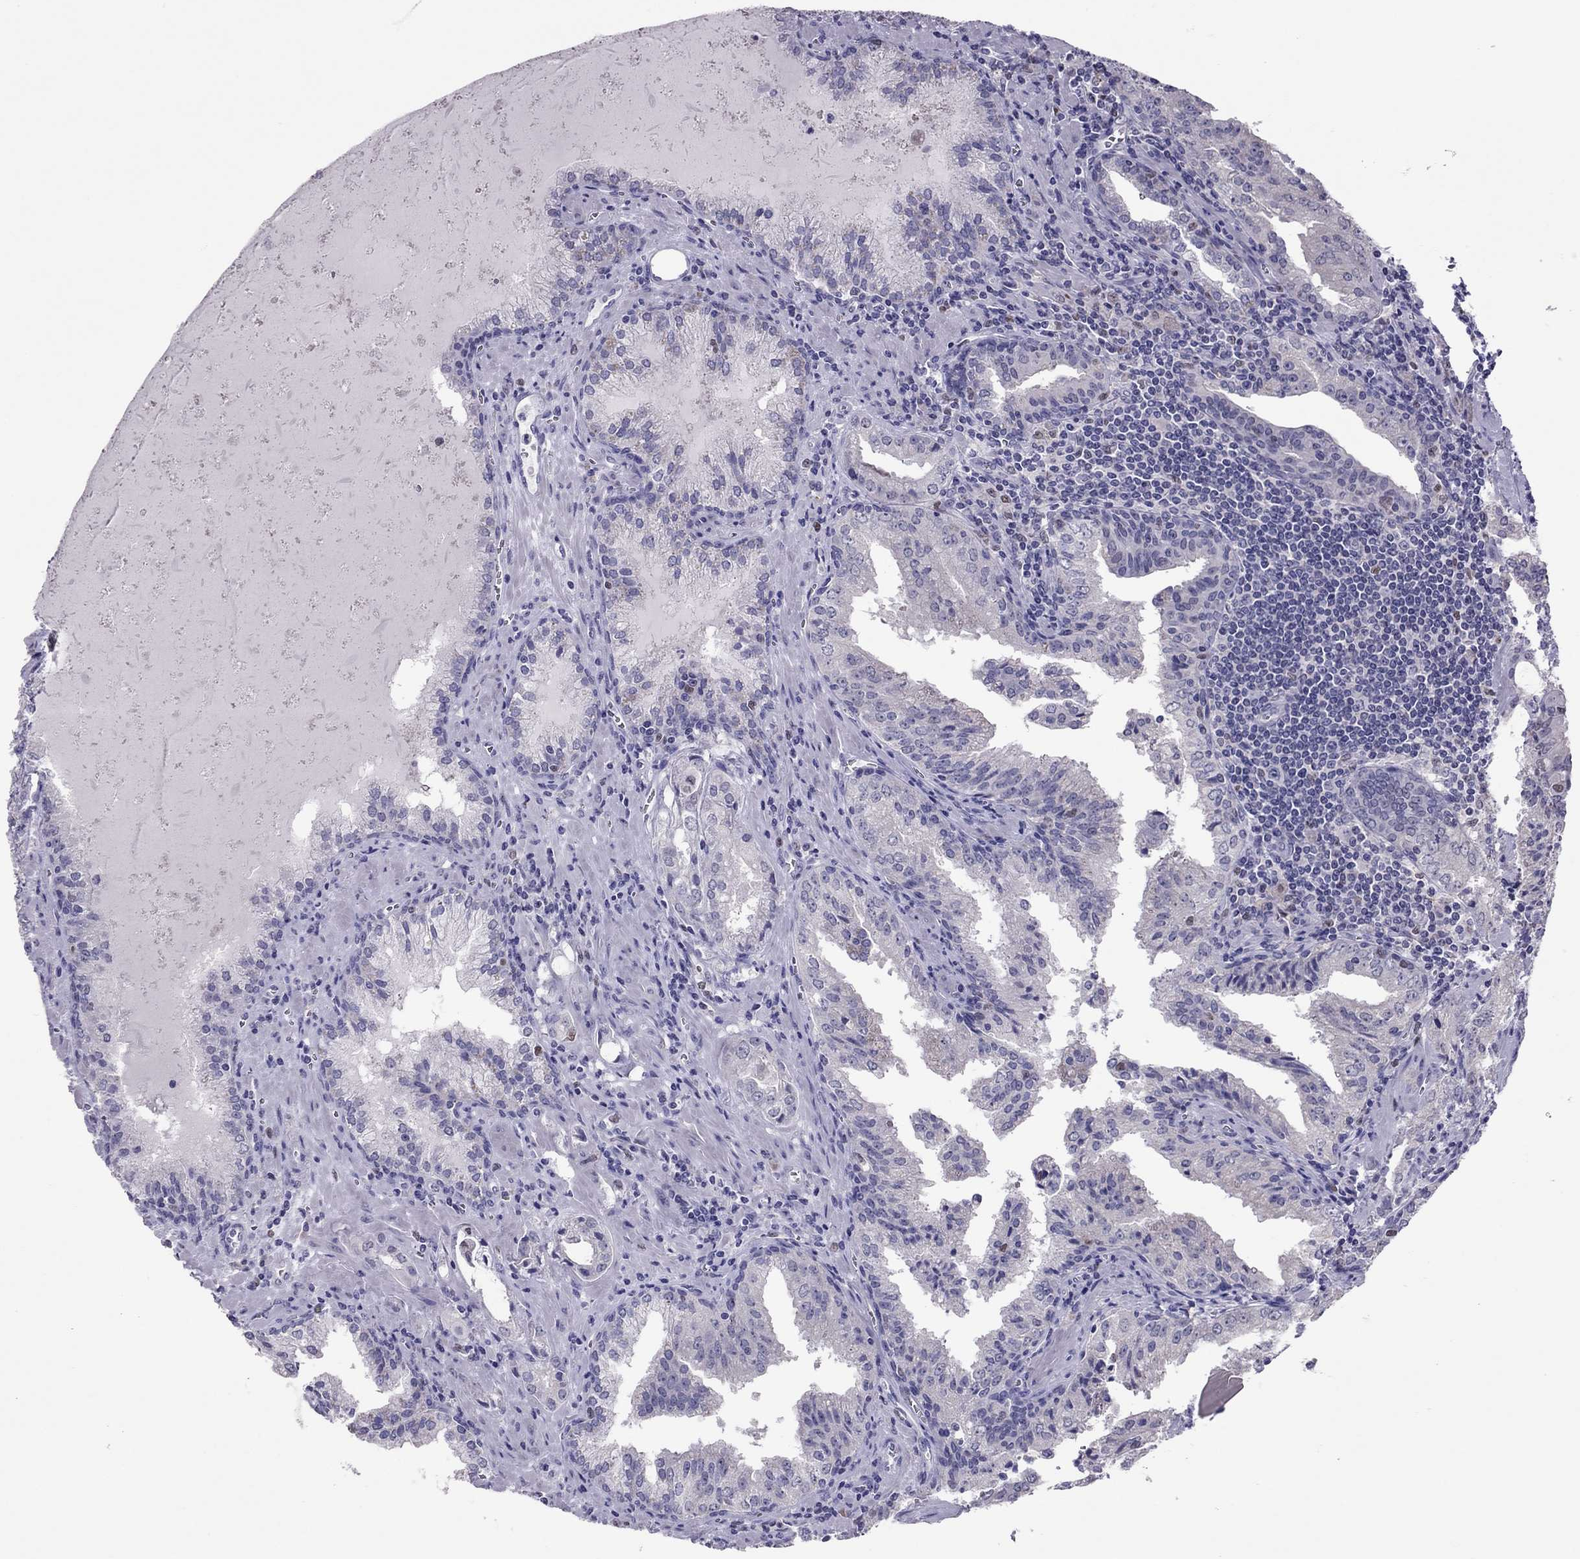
{"staining": {"intensity": "negative", "quantity": "none", "location": "none"}, "tissue": "prostate cancer", "cell_type": "Tumor cells", "image_type": "cancer", "snomed": [{"axis": "morphology", "description": "Adenocarcinoma, High grade"}, {"axis": "topography", "description": "Prostate"}], "caption": "This is an immunohistochemistry (IHC) photomicrograph of prostate cancer (adenocarcinoma (high-grade)). There is no staining in tumor cells.", "gene": "SPINT3", "patient": {"sex": "male", "age": 68}}